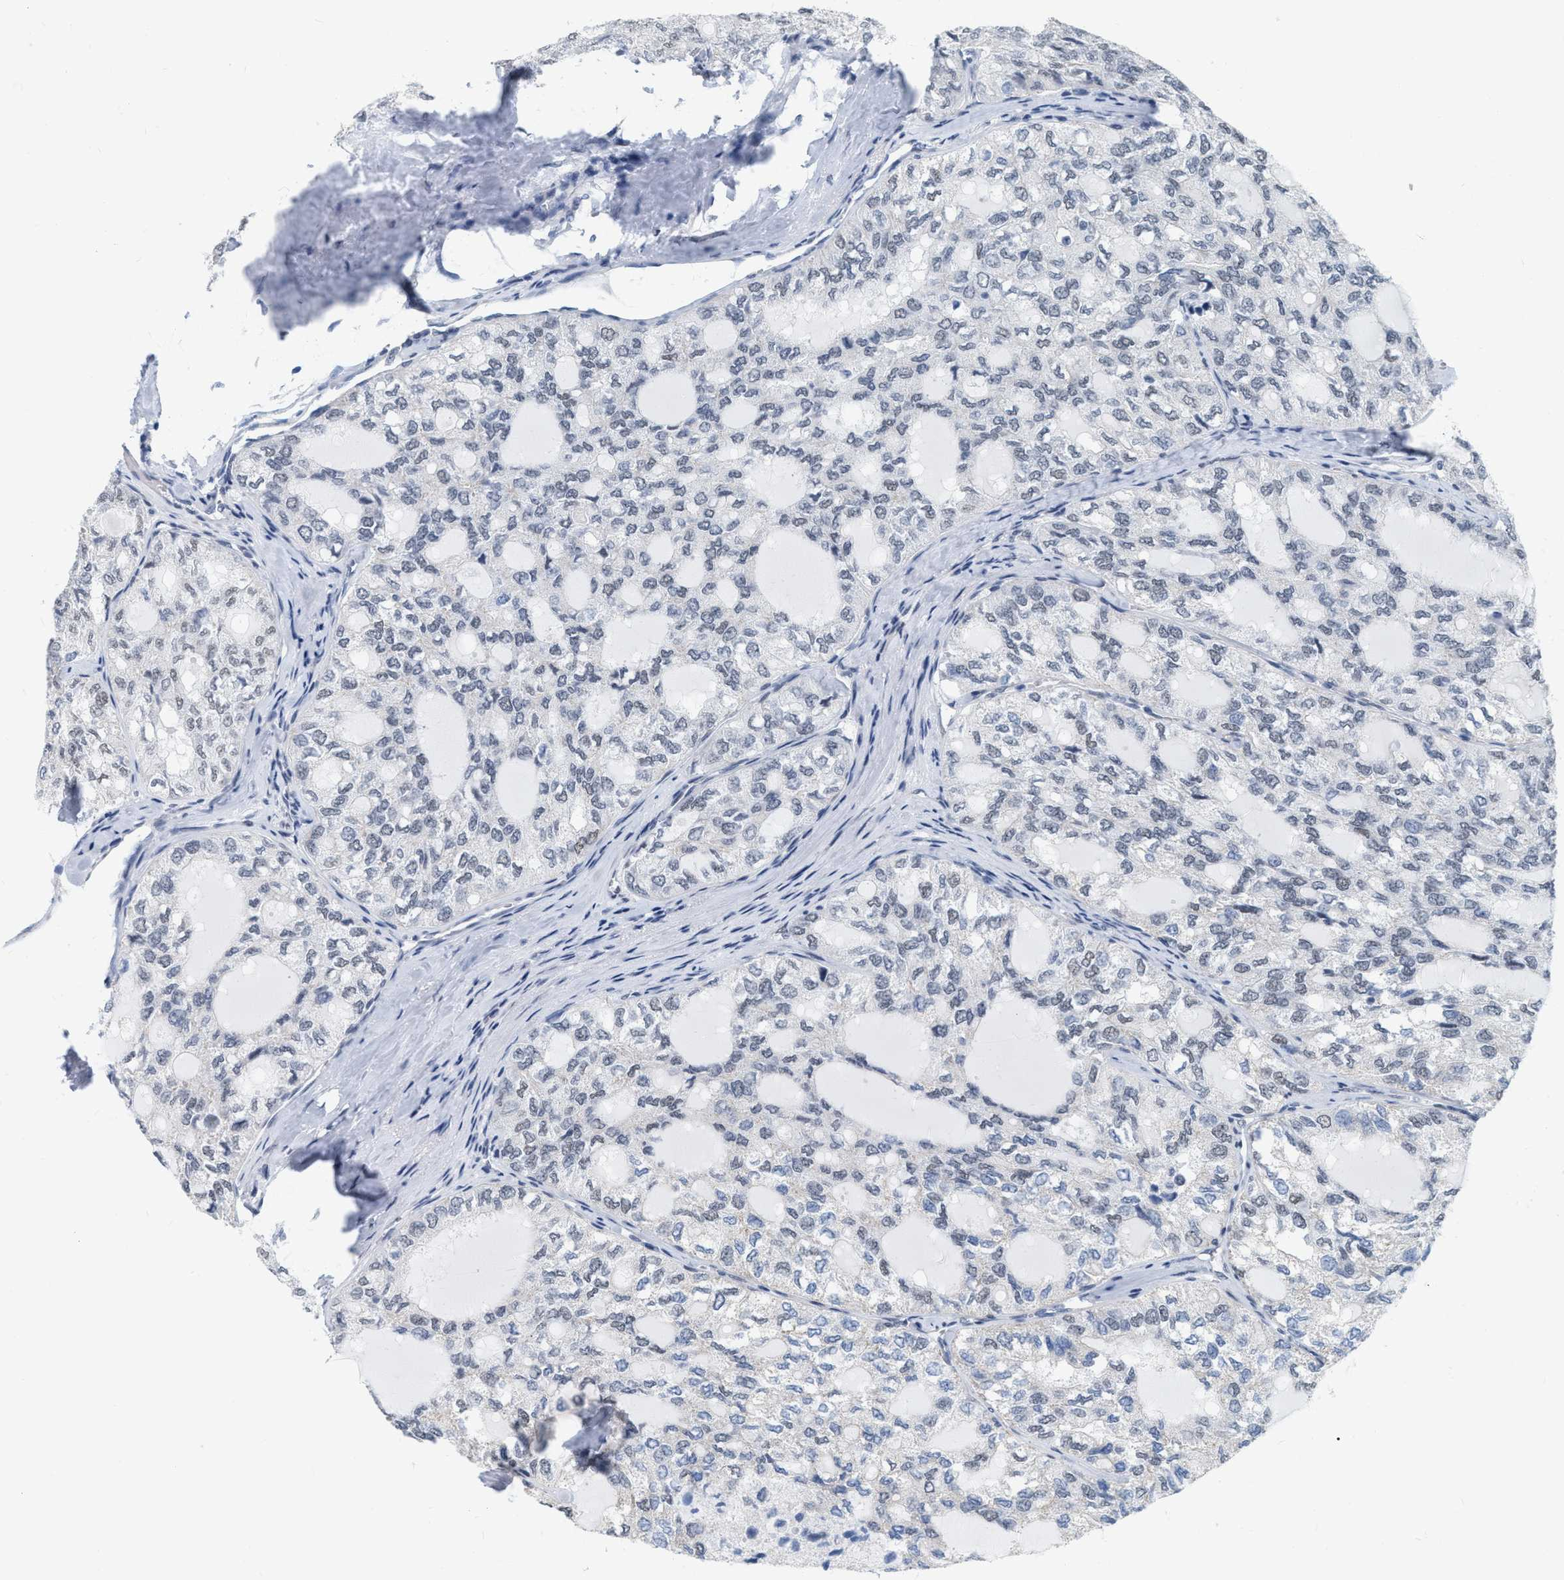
{"staining": {"intensity": "negative", "quantity": "none", "location": "none"}, "tissue": "thyroid cancer", "cell_type": "Tumor cells", "image_type": "cancer", "snomed": [{"axis": "morphology", "description": "Follicular adenoma carcinoma, NOS"}, {"axis": "topography", "description": "Thyroid gland"}], "caption": "Immunohistochemistry (IHC) of human thyroid follicular adenoma carcinoma exhibits no expression in tumor cells.", "gene": "XIRP1", "patient": {"sex": "male", "age": 75}}